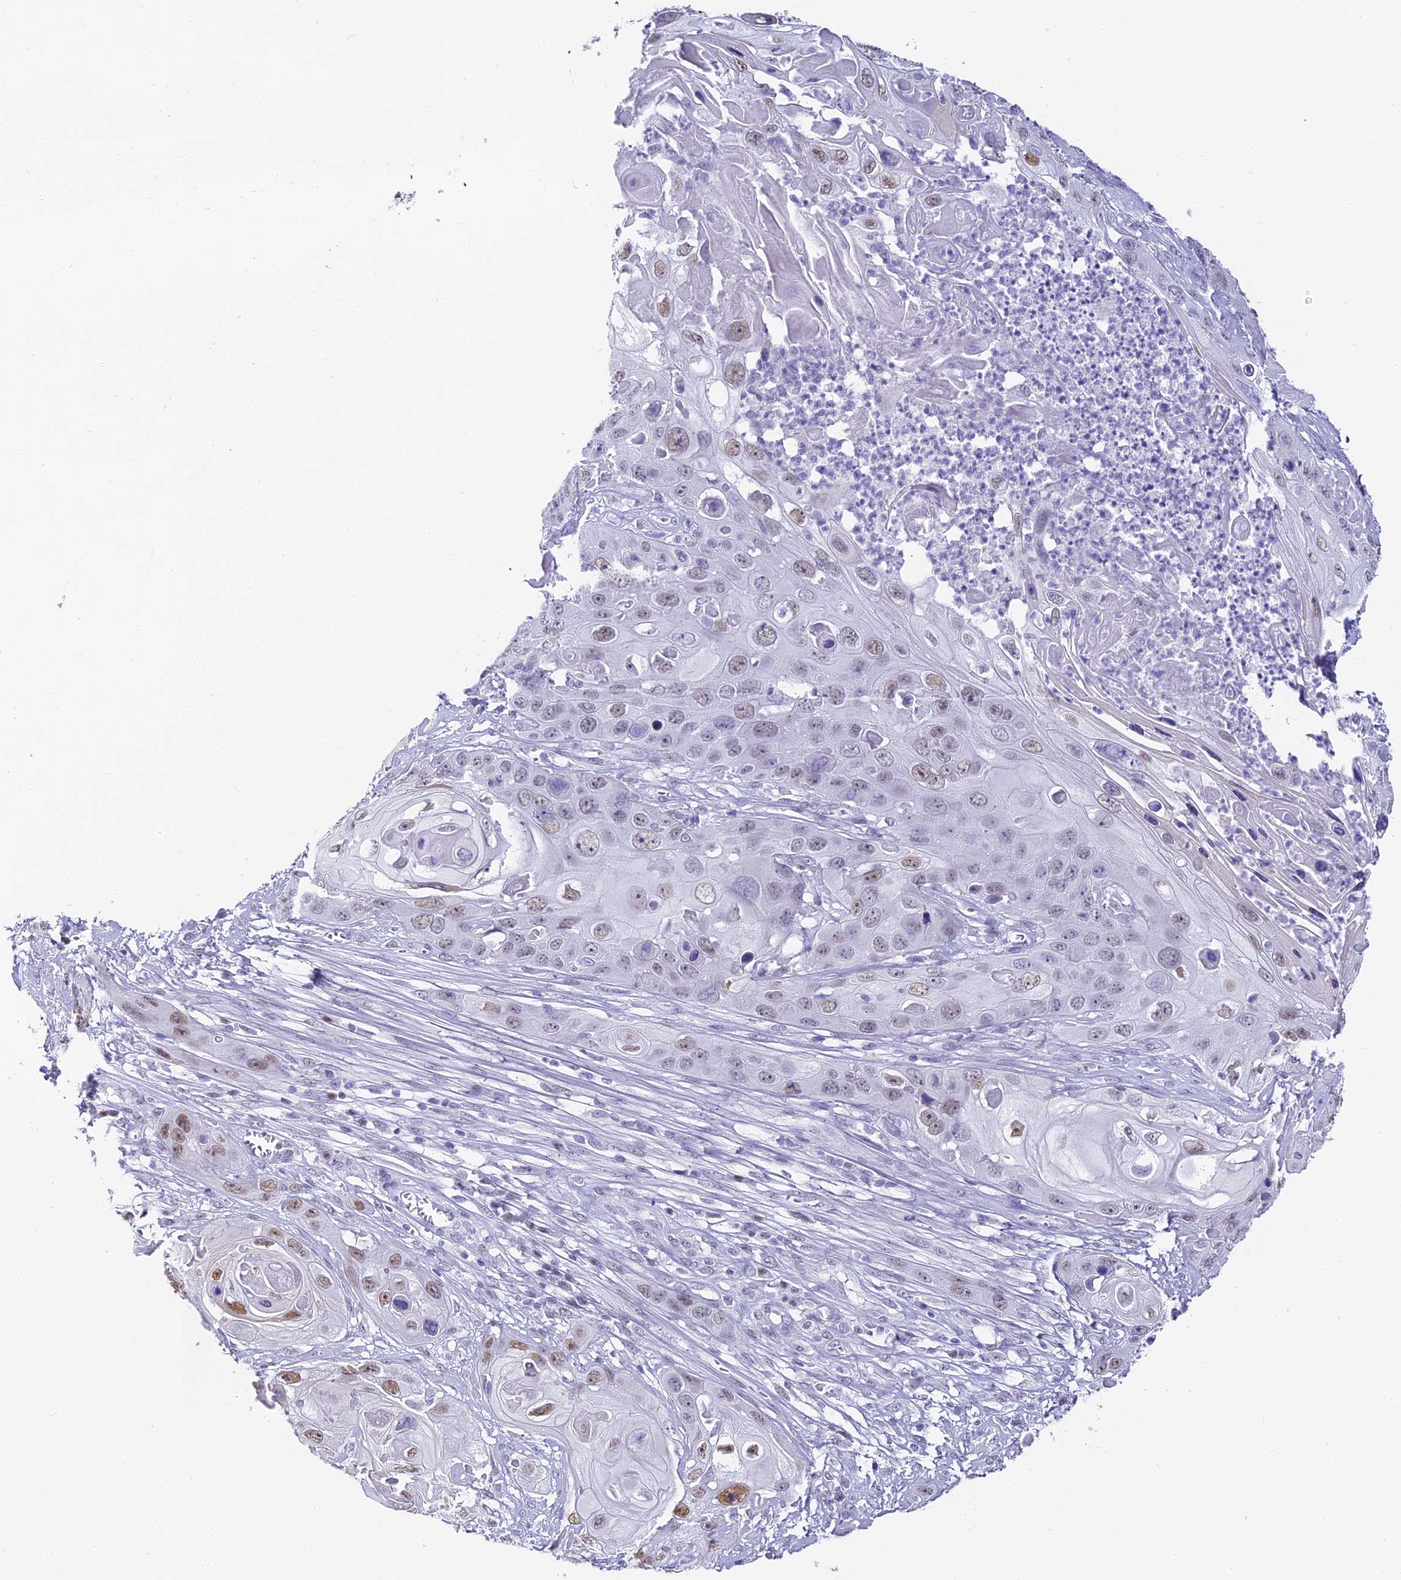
{"staining": {"intensity": "weak", "quantity": ">75%", "location": "nuclear"}, "tissue": "skin cancer", "cell_type": "Tumor cells", "image_type": "cancer", "snomed": [{"axis": "morphology", "description": "Squamous cell carcinoma, NOS"}, {"axis": "topography", "description": "Skin"}], "caption": "This is a histology image of IHC staining of squamous cell carcinoma (skin), which shows weak staining in the nuclear of tumor cells.", "gene": "ABHD14A-ACY1", "patient": {"sex": "male", "age": 55}}